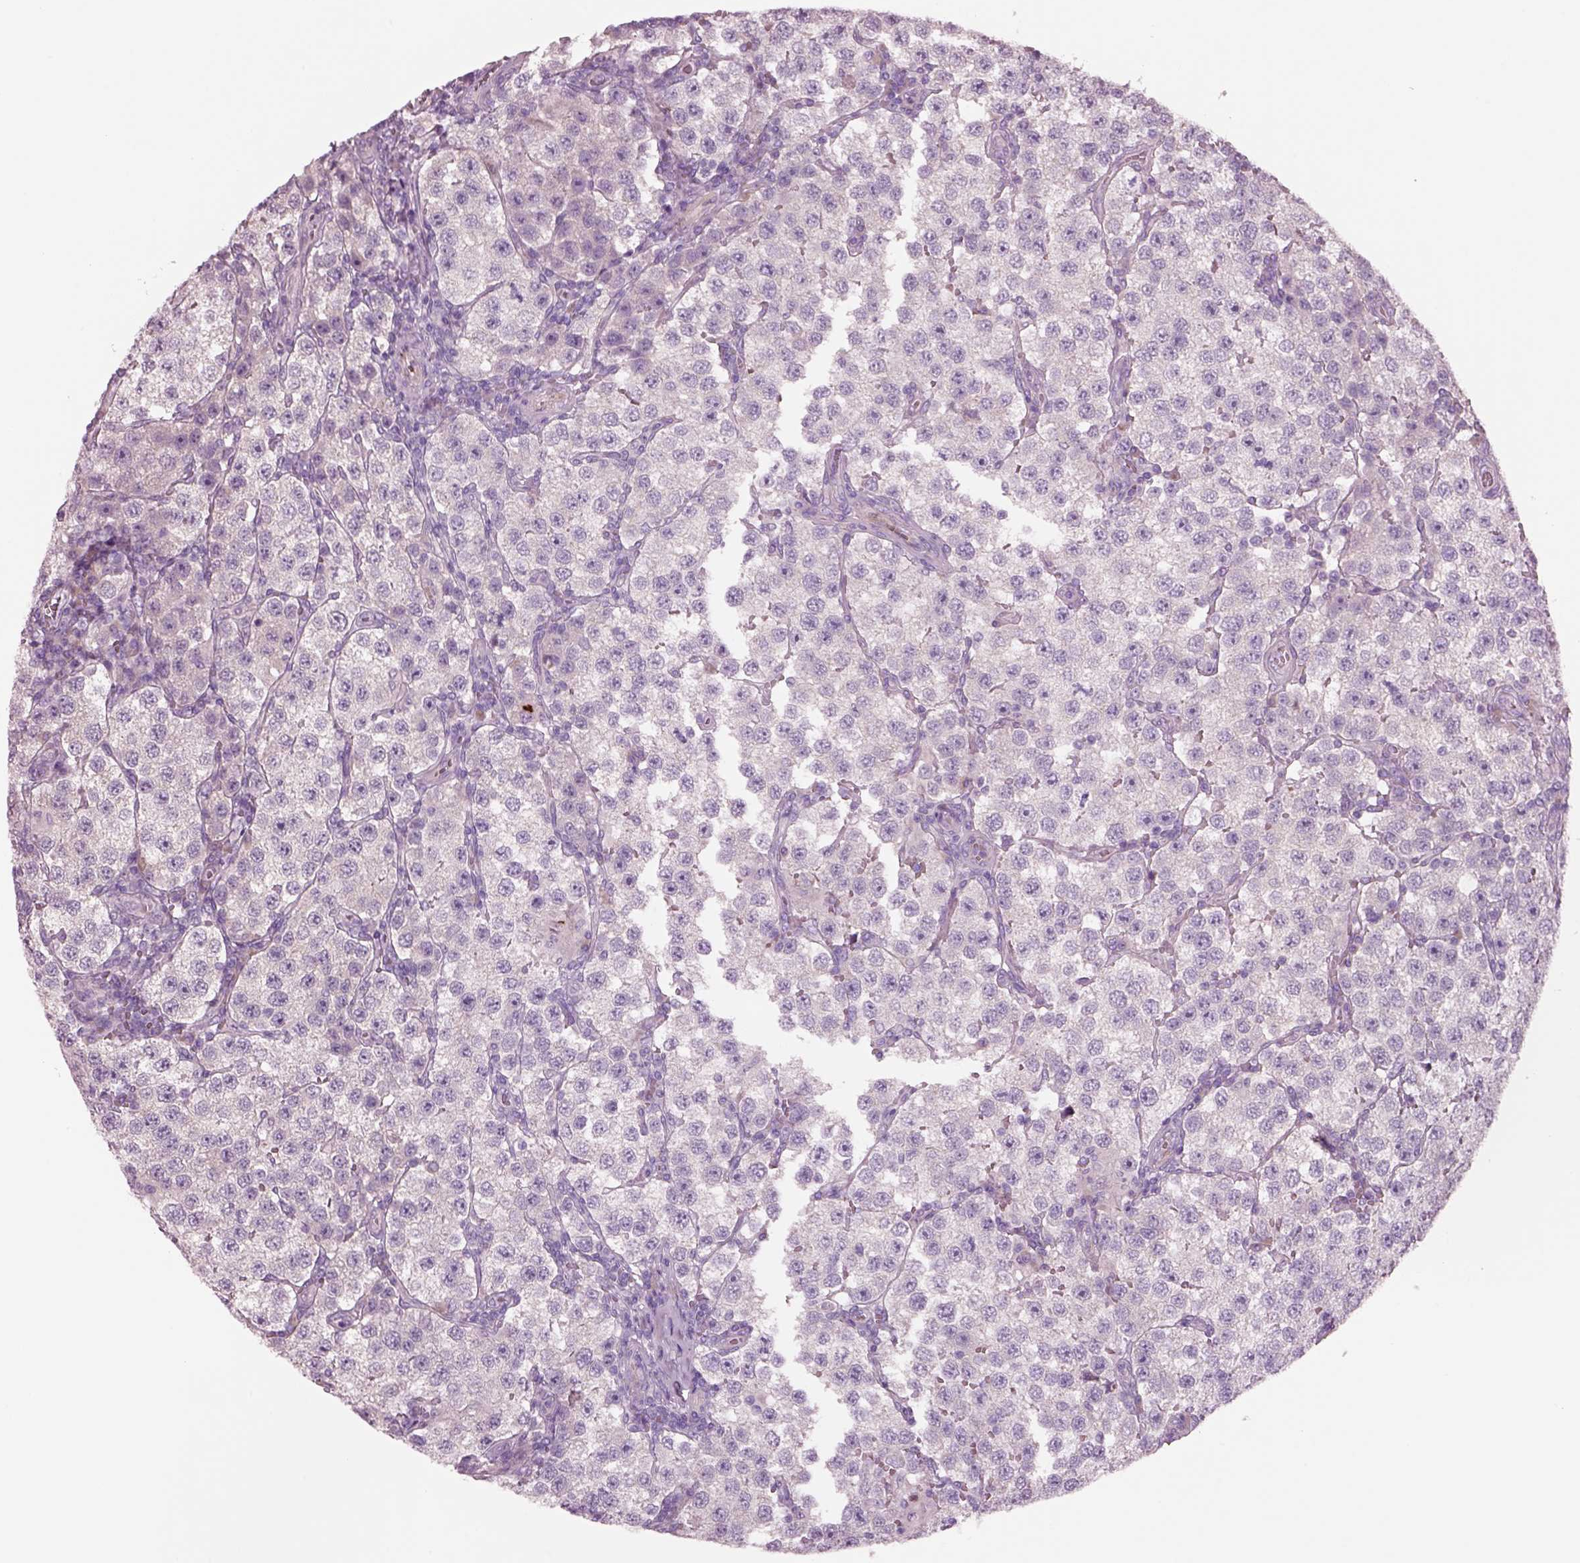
{"staining": {"intensity": "negative", "quantity": "none", "location": "none"}, "tissue": "testis cancer", "cell_type": "Tumor cells", "image_type": "cancer", "snomed": [{"axis": "morphology", "description": "Seminoma, NOS"}, {"axis": "topography", "description": "Testis"}], "caption": "IHC histopathology image of neoplastic tissue: seminoma (testis) stained with DAB (3,3'-diaminobenzidine) demonstrates no significant protein positivity in tumor cells. (DAB immunohistochemistry (IHC) with hematoxylin counter stain).", "gene": "PLPP7", "patient": {"sex": "male", "age": 37}}